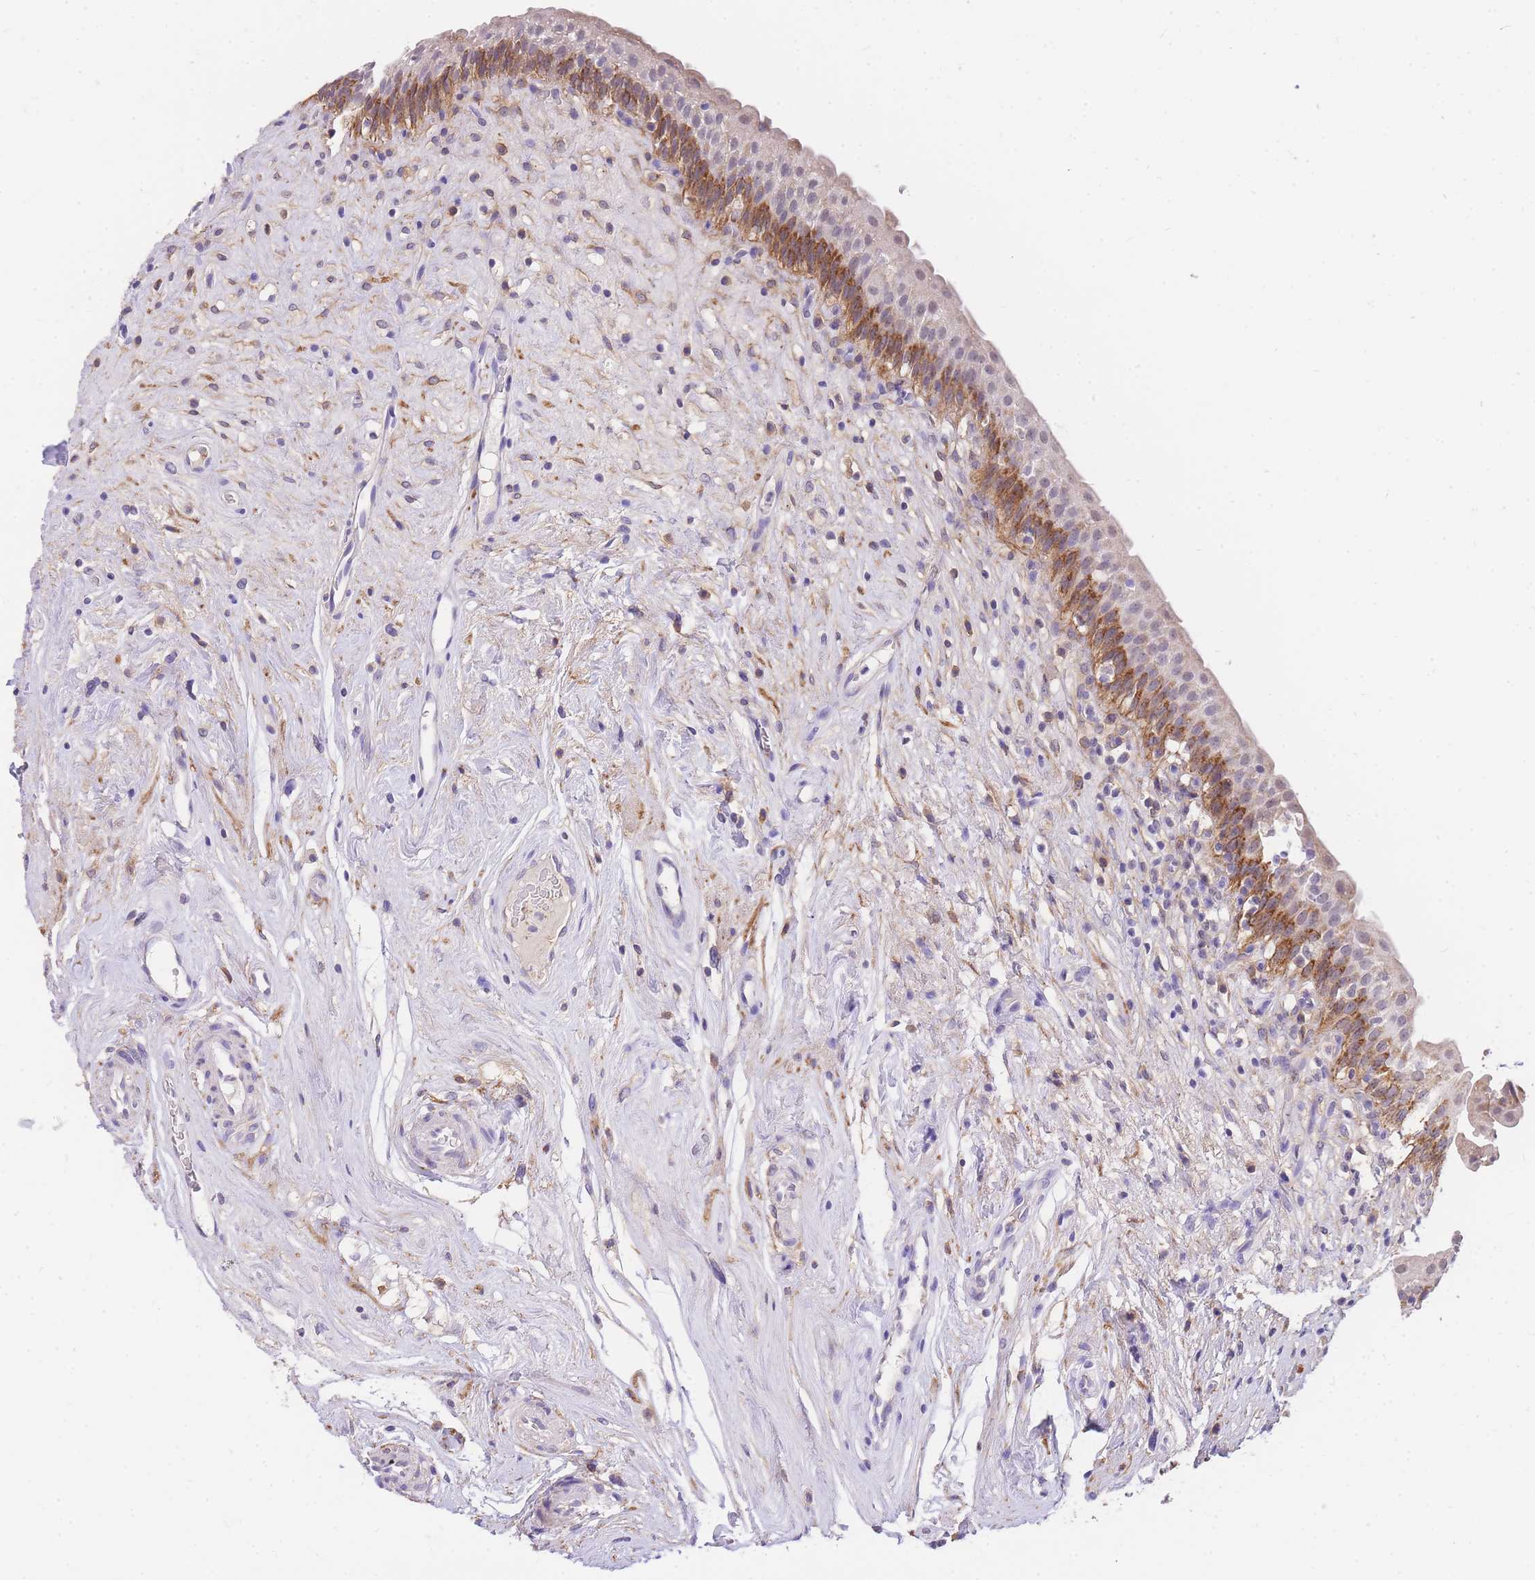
{"staining": {"intensity": "moderate", "quantity": "25%-75%", "location": "cytoplasmic/membranous"}, "tissue": "urinary bladder", "cell_type": "Urothelial cells", "image_type": "normal", "snomed": [{"axis": "morphology", "description": "Normal tissue, NOS"}, {"axis": "topography", "description": "Urinary bladder"}], "caption": "Moderate cytoplasmic/membranous protein expression is seen in about 25%-75% of urothelial cells in urinary bladder.", "gene": "C2orf88", "patient": {"sex": "male", "age": 83}}